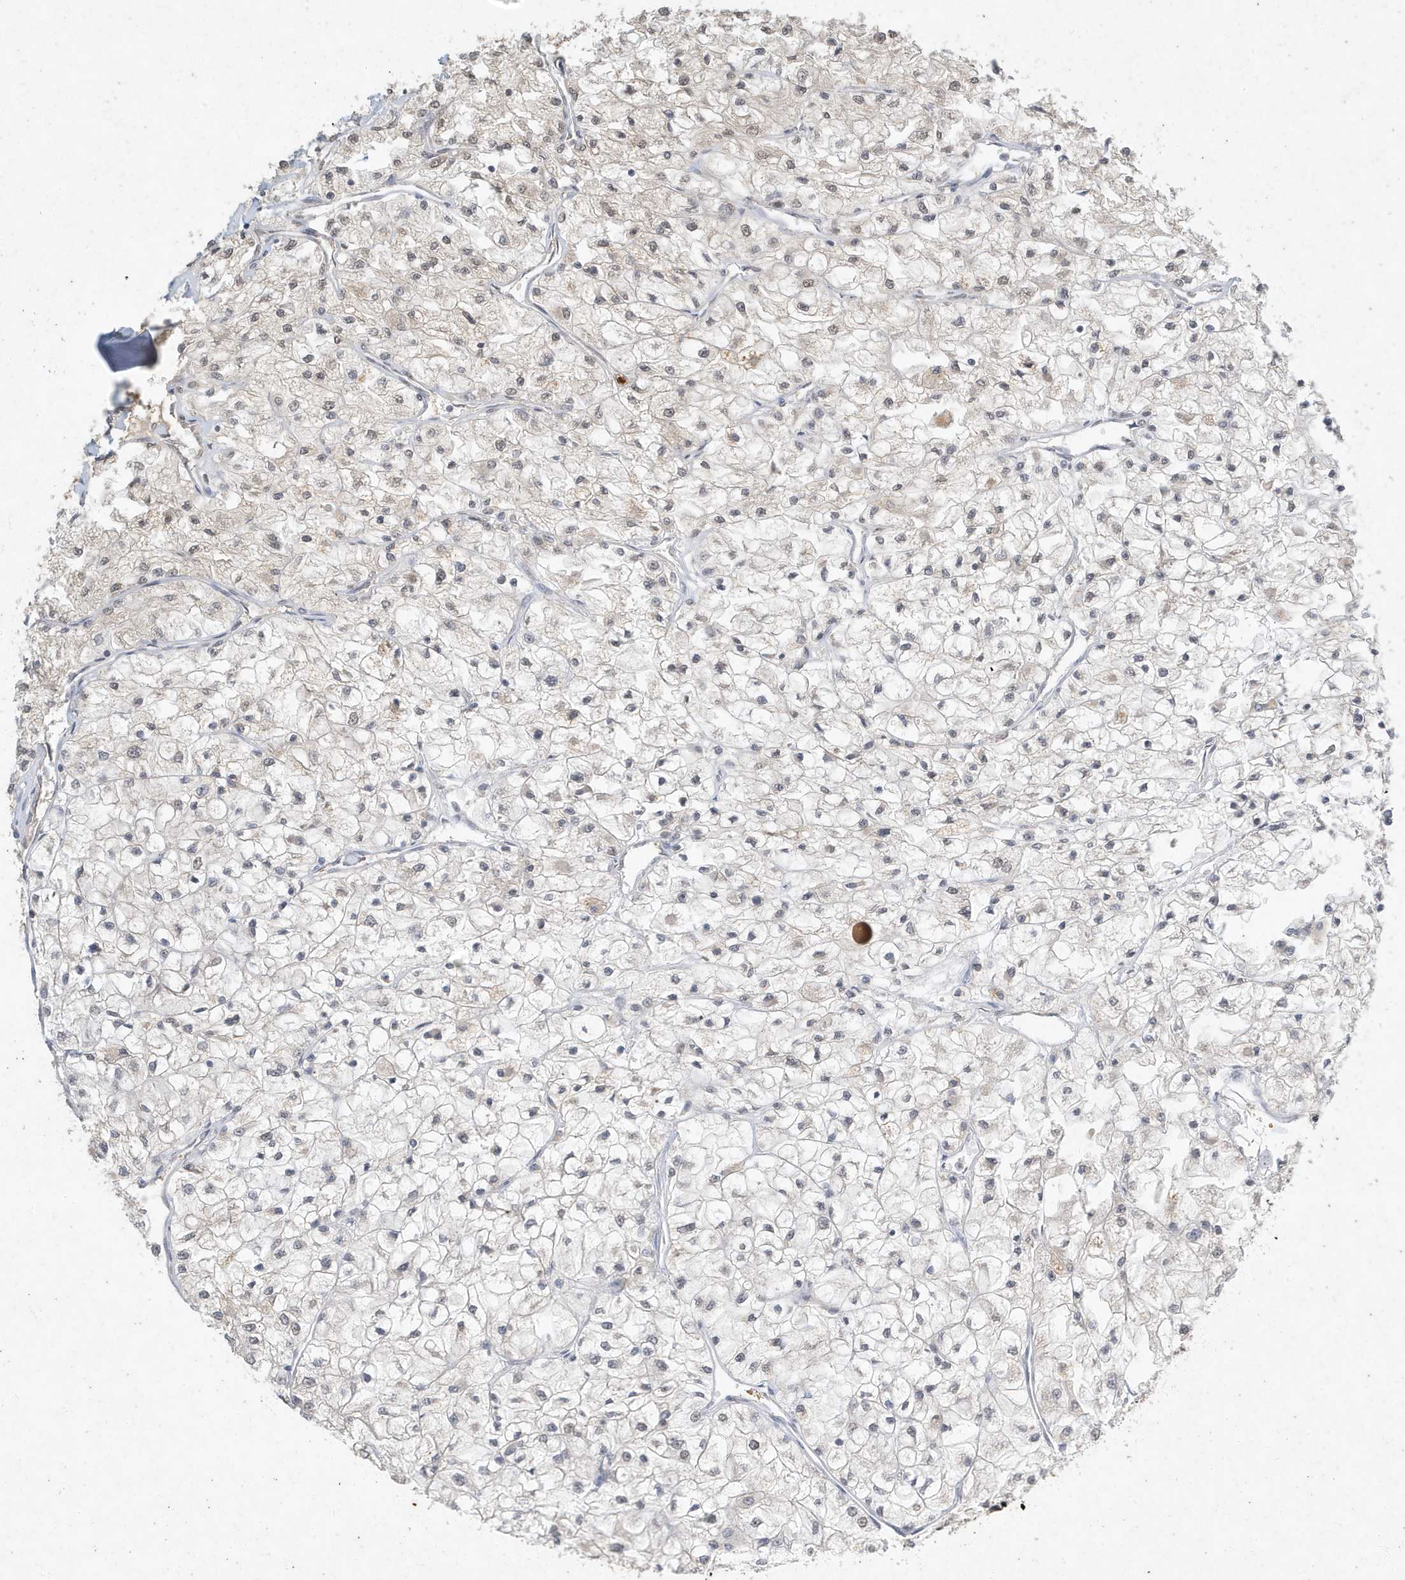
{"staining": {"intensity": "weak", "quantity": "<25%", "location": "cytoplasmic/membranous,nuclear"}, "tissue": "renal cancer", "cell_type": "Tumor cells", "image_type": "cancer", "snomed": [{"axis": "morphology", "description": "Adenocarcinoma, NOS"}, {"axis": "topography", "description": "Kidney"}], "caption": "Tumor cells show no significant protein expression in renal cancer. (DAB (3,3'-diaminobenzidine) immunohistochemistry, high magnification).", "gene": "DEFA1", "patient": {"sex": "male", "age": 80}}